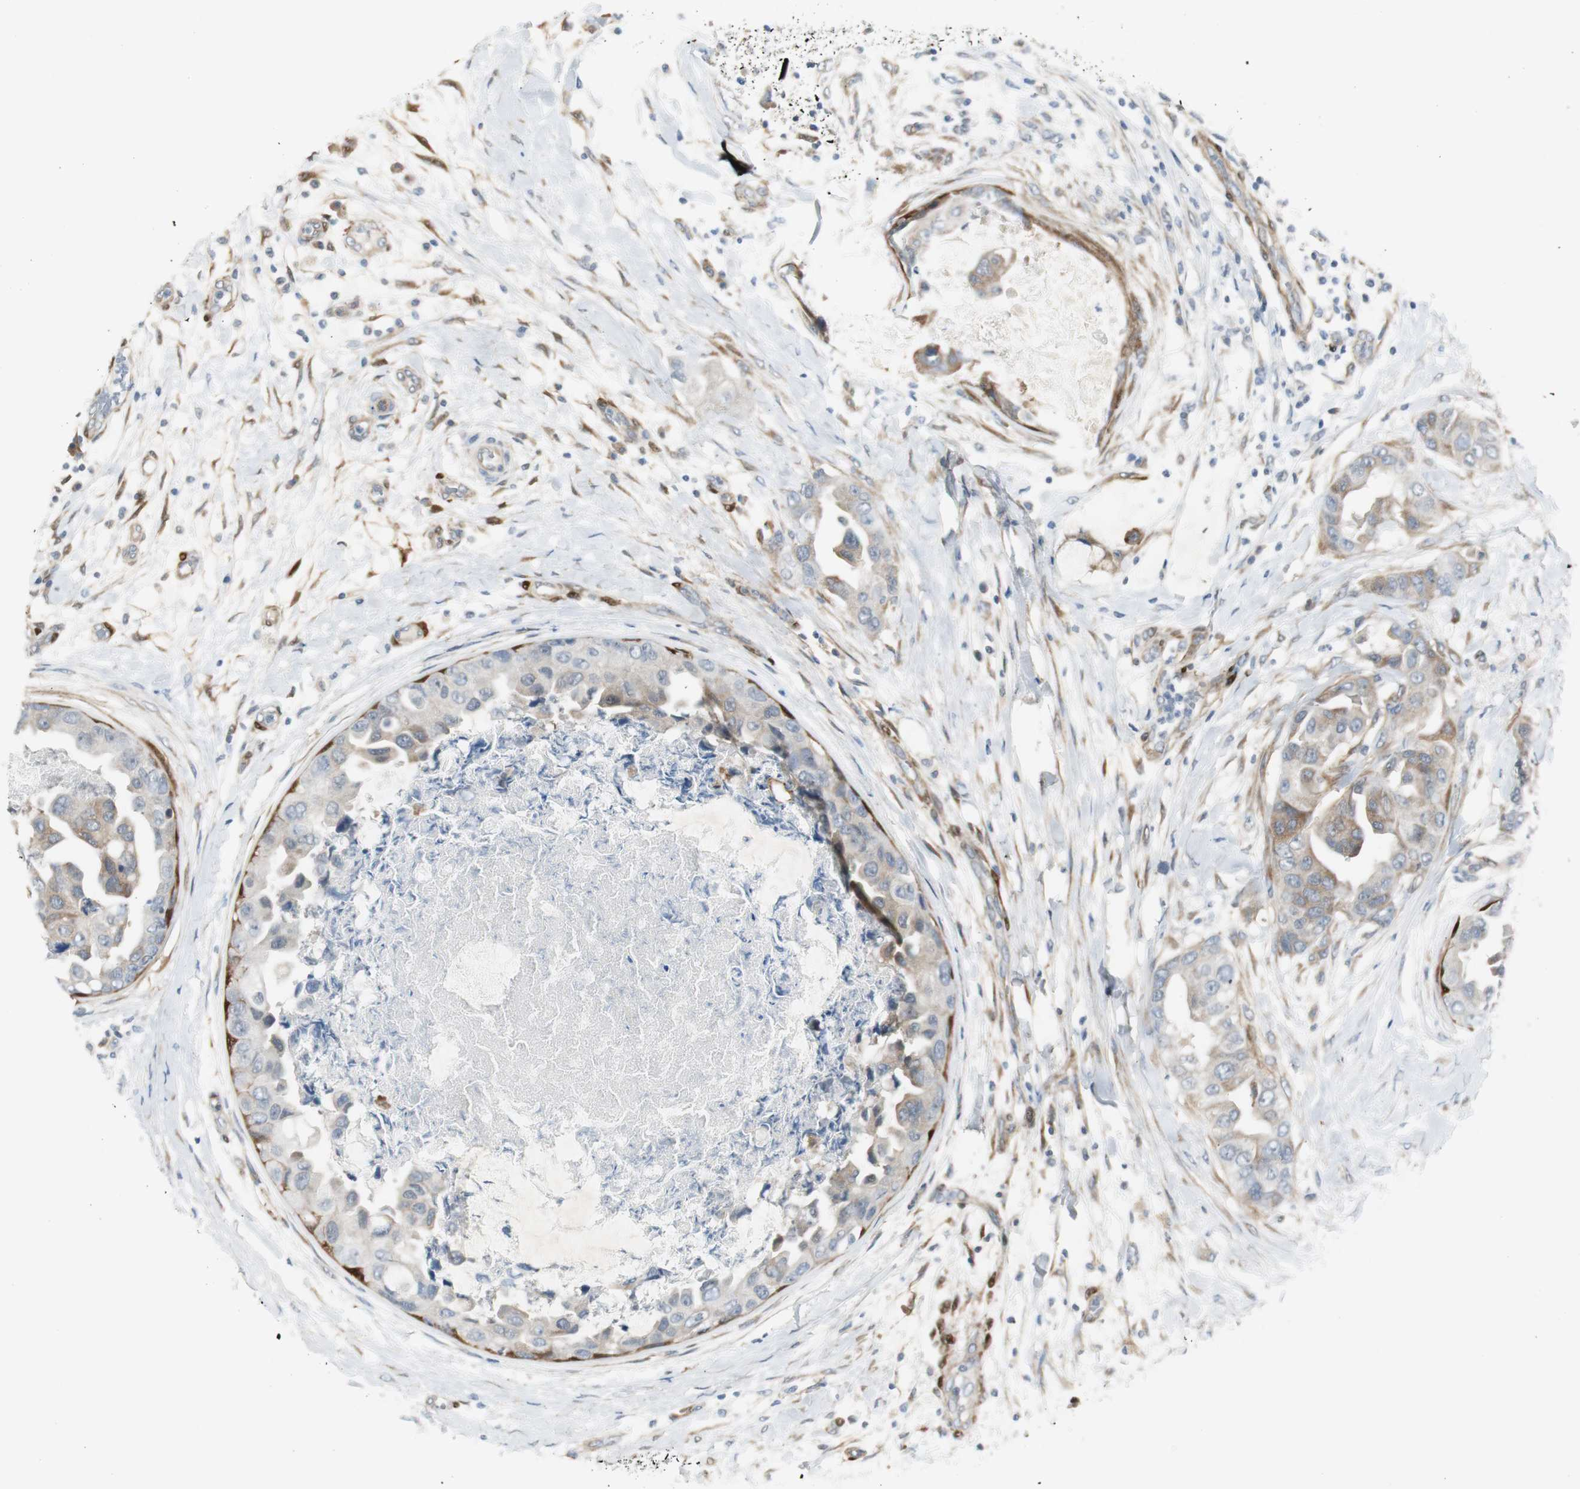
{"staining": {"intensity": "weak", "quantity": "25%-75%", "location": "cytoplasmic/membranous"}, "tissue": "breast cancer", "cell_type": "Tumor cells", "image_type": "cancer", "snomed": [{"axis": "morphology", "description": "Duct carcinoma"}, {"axis": "topography", "description": "Breast"}], "caption": "Breast intraductal carcinoma tissue shows weak cytoplasmic/membranous expression in about 25%-75% of tumor cells (DAB = brown stain, brightfield microscopy at high magnification).", "gene": "FHL2", "patient": {"sex": "female", "age": 40}}